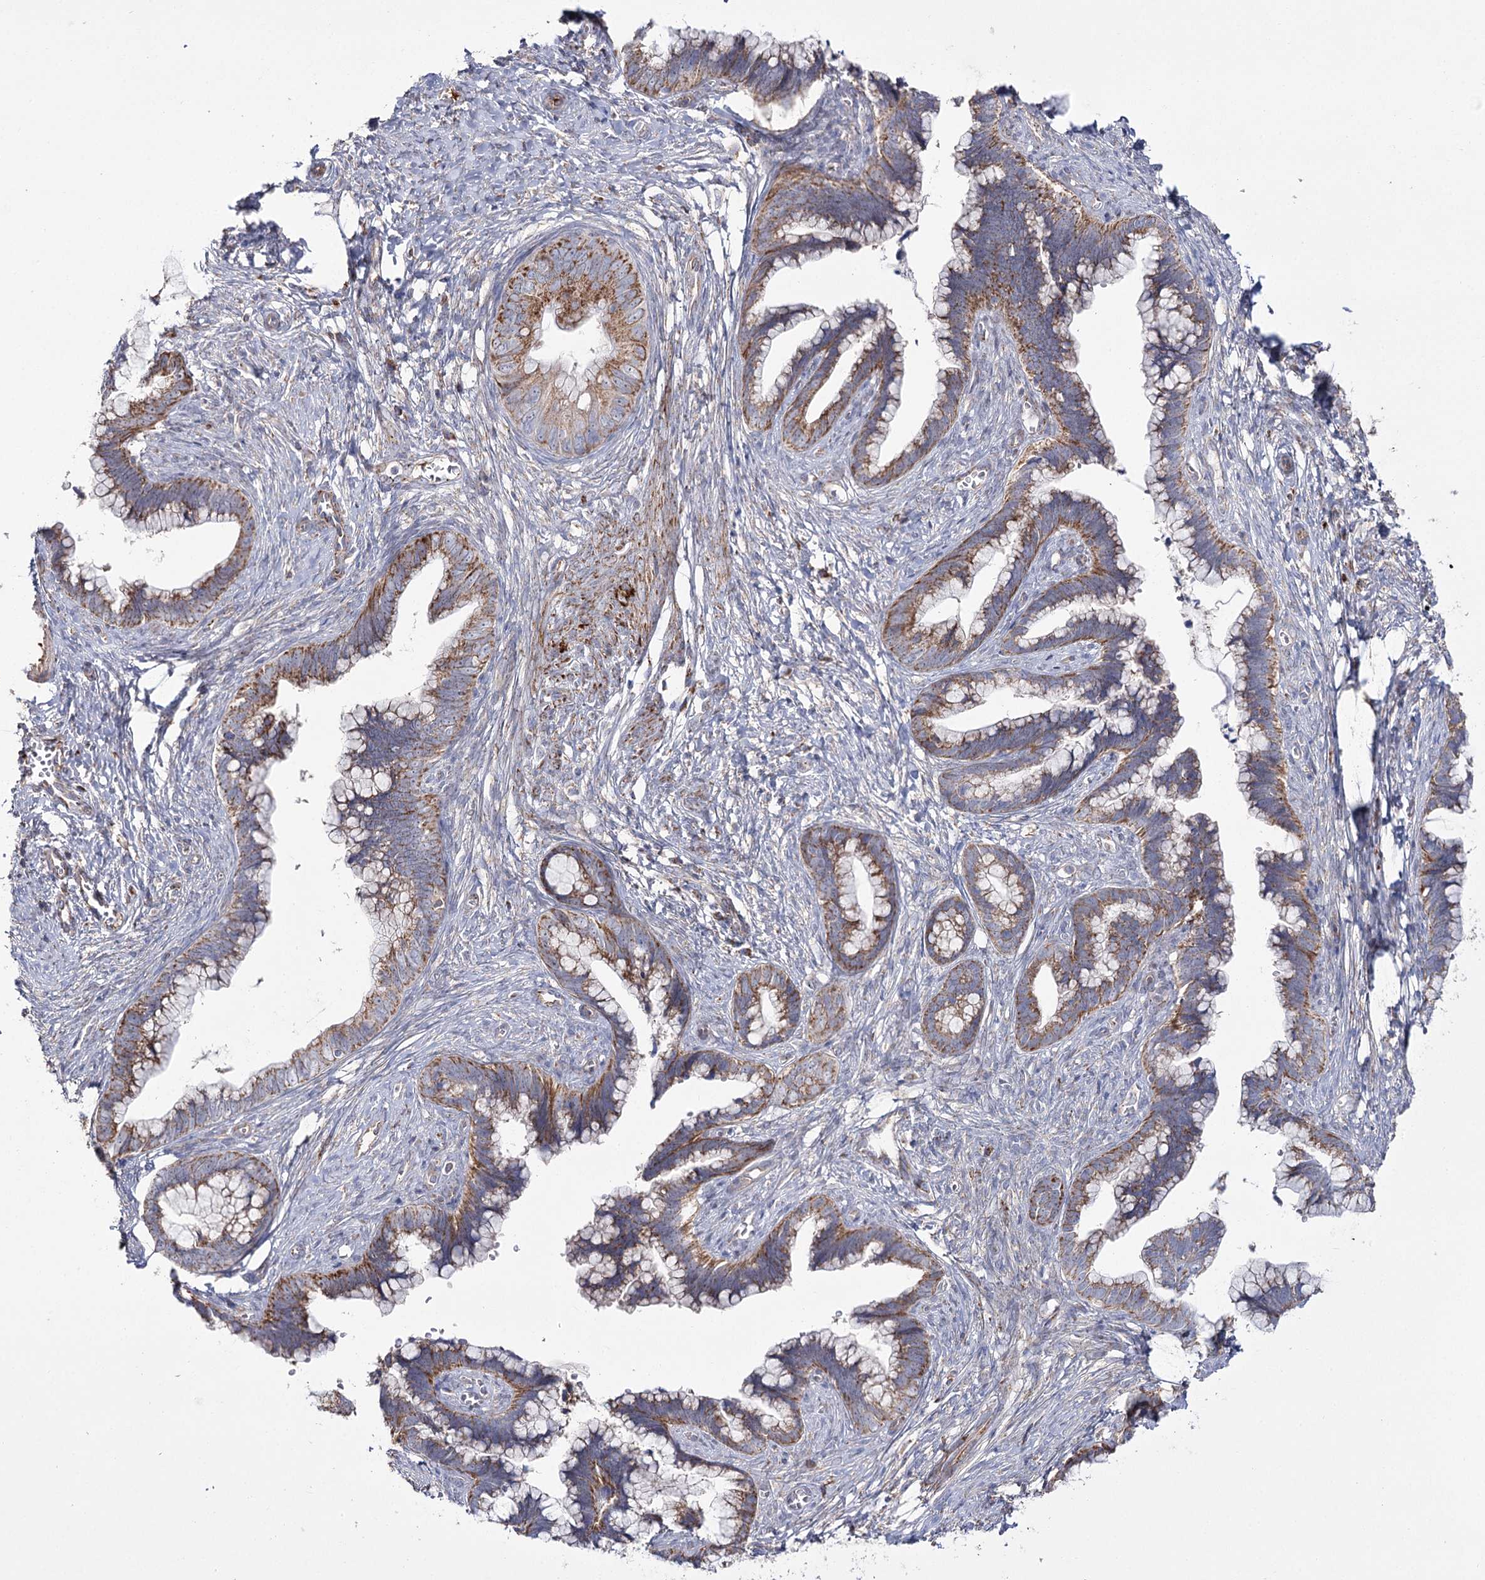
{"staining": {"intensity": "moderate", "quantity": ">75%", "location": "cytoplasmic/membranous"}, "tissue": "cervical cancer", "cell_type": "Tumor cells", "image_type": "cancer", "snomed": [{"axis": "morphology", "description": "Adenocarcinoma, NOS"}, {"axis": "topography", "description": "Cervix"}], "caption": "Protein staining by IHC displays moderate cytoplasmic/membranous positivity in approximately >75% of tumor cells in cervical adenocarcinoma.", "gene": "NADK2", "patient": {"sex": "female", "age": 44}}